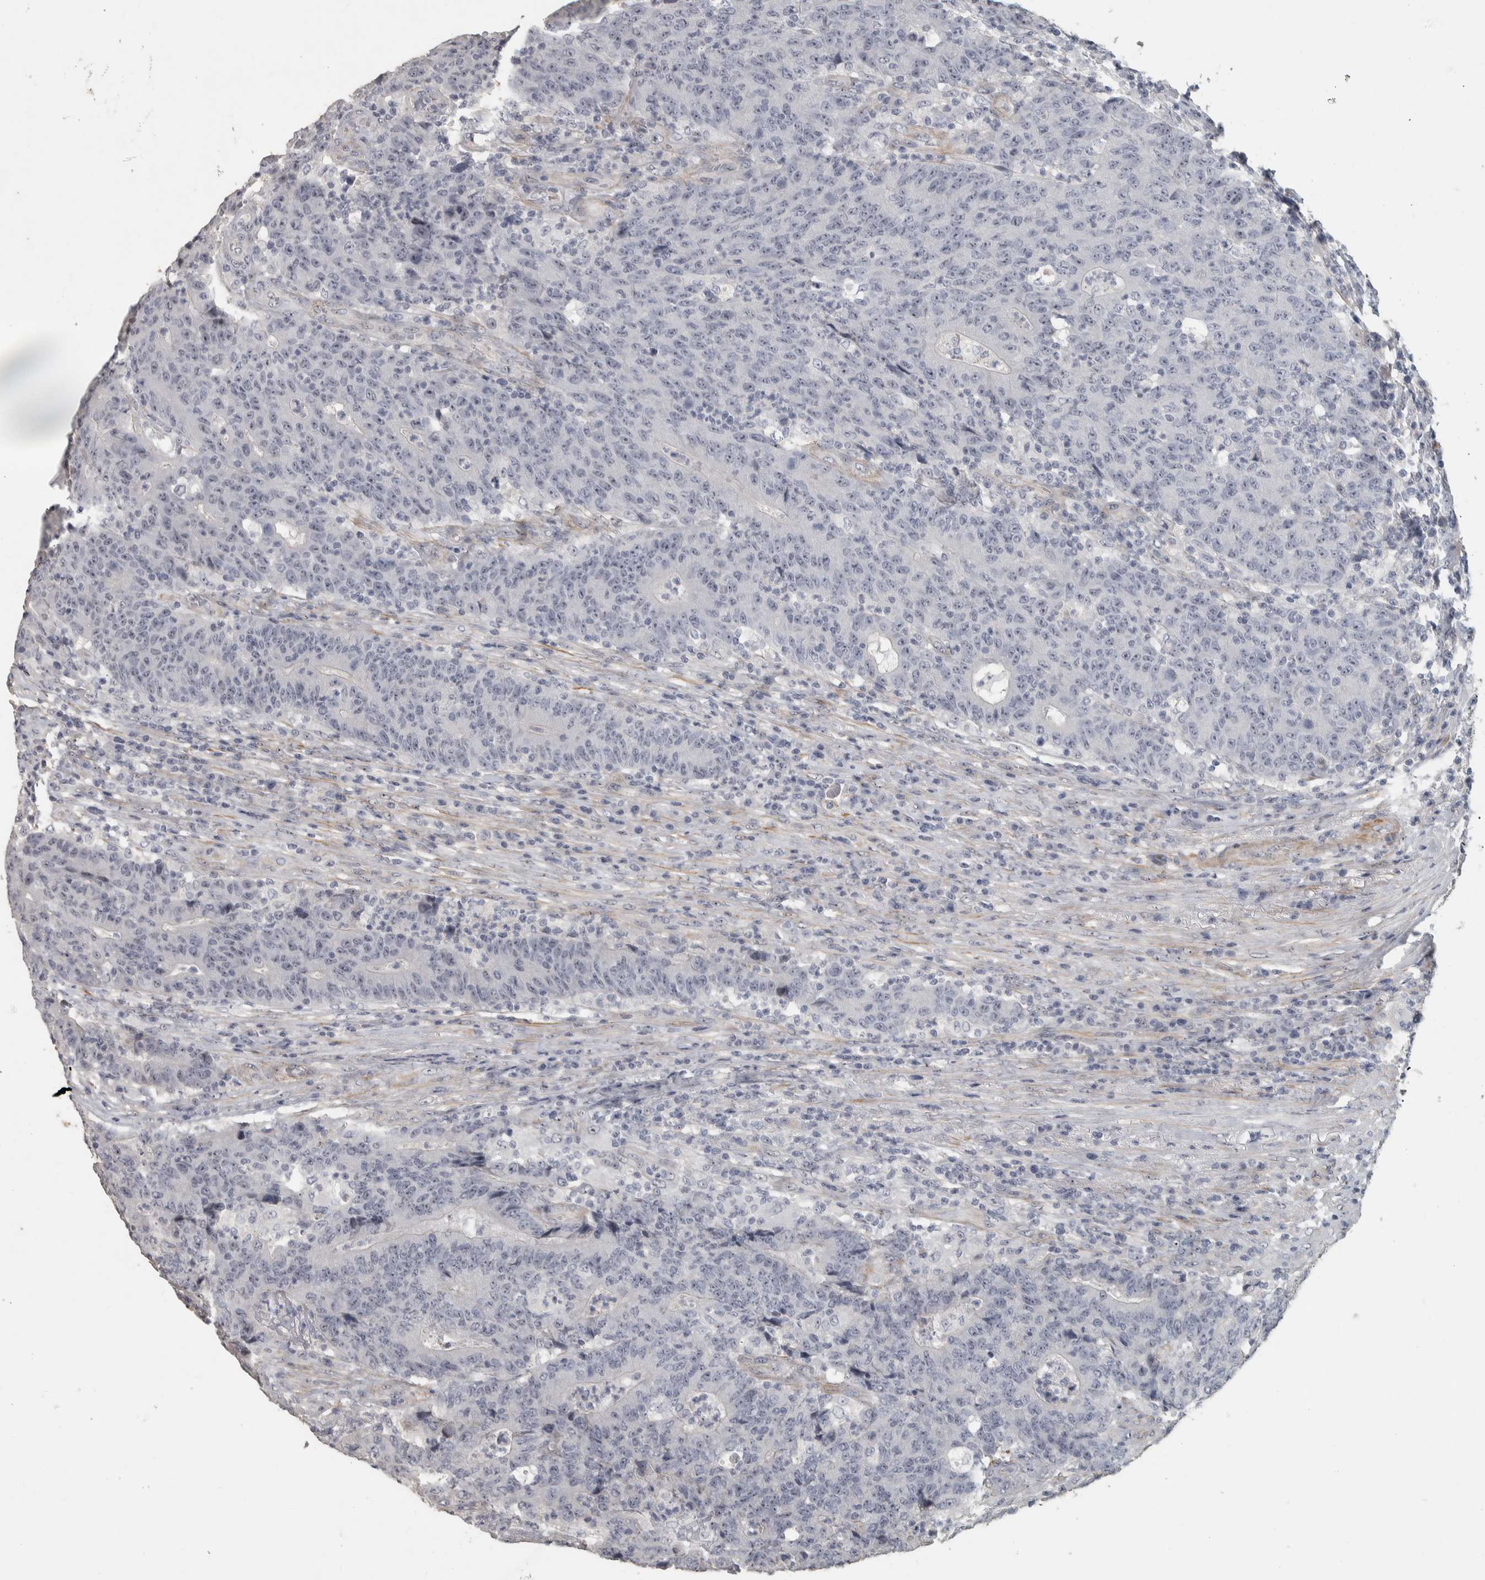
{"staining": {"intensity": "weak", "quantity": "<25%", "location": "nuclear"}, "tissue": "colorectal cancer", "cell_type": "Tumor cells", "image_type": "cancer", "snomed": [{"axis": "morphology", "description": "Normal tissue, NOS"}, {"axis": "morphology", "description": "Adenocarcinoma, NOS"}, {"axis": "topography", "description": "Colon"}], "caption": "Human colorectal cancer stained for a protein using immunohistochemistry reveals no positivity in tumor cells.", "gene": "DCAF10", "patient": {"sex": "female", "age": 75}}